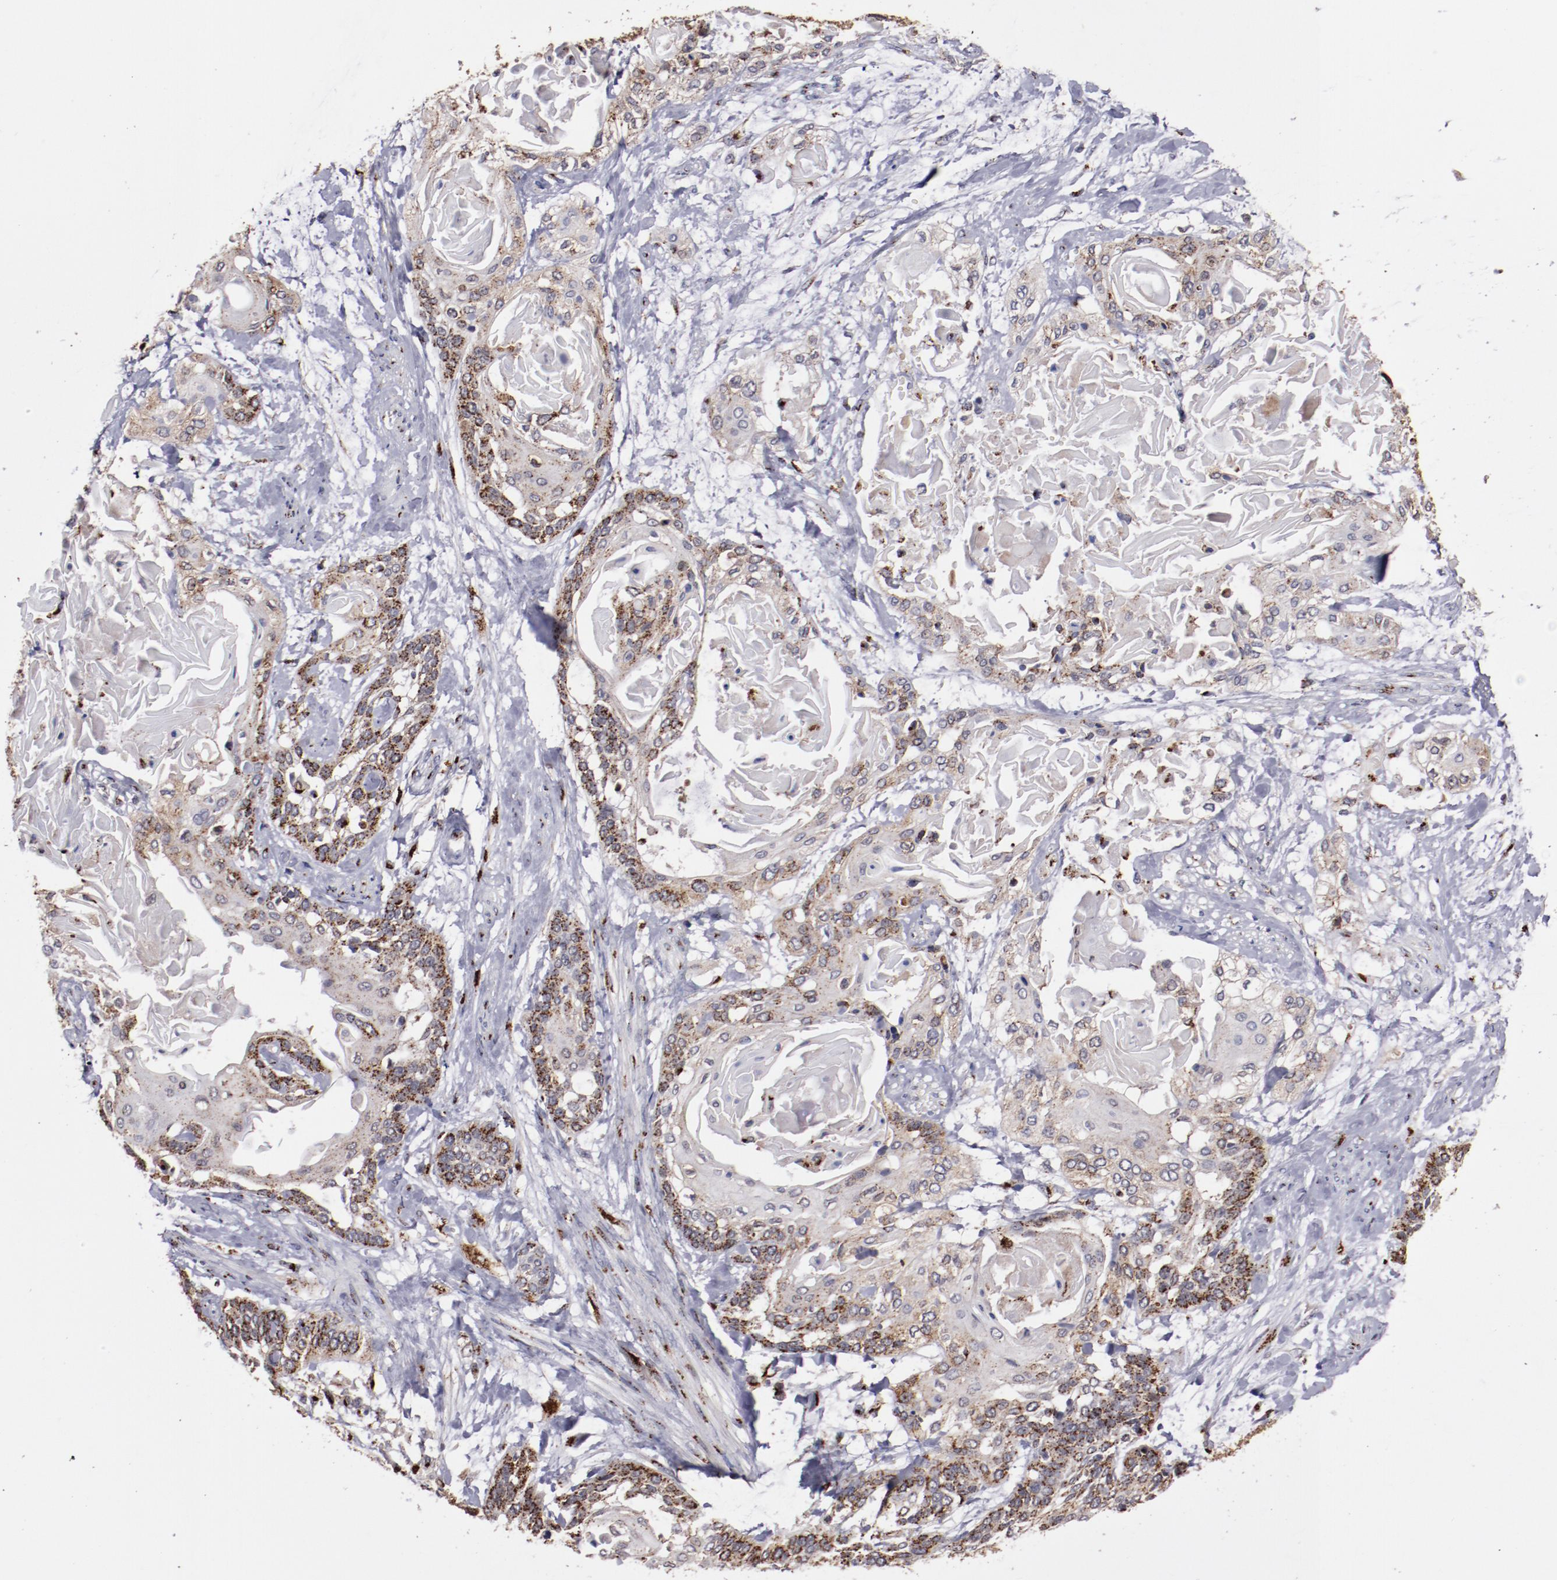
{"staining": {"intensity": "strong", "quantity": ">75%", "location": "cytoplasmic/membranous"}, "tissue": "cervical cancer", "cell_type": "Tumor cells", "image_type": "cancer", "snomed": [{"axis": "morphology", "description": "Squamous cell carcinoma, NOS"}, {"axis": "topography", "description": "Cervix"}], "caption": "There is high levels of strong cytoplasmic/membranous positivity in tumor cells of cervical squamous cell carcinoma, as demonstrated by immunohistochemical staining (brown color).", "gene": "GOLIM4", "patient": {"sex": "female", "age": 57}}